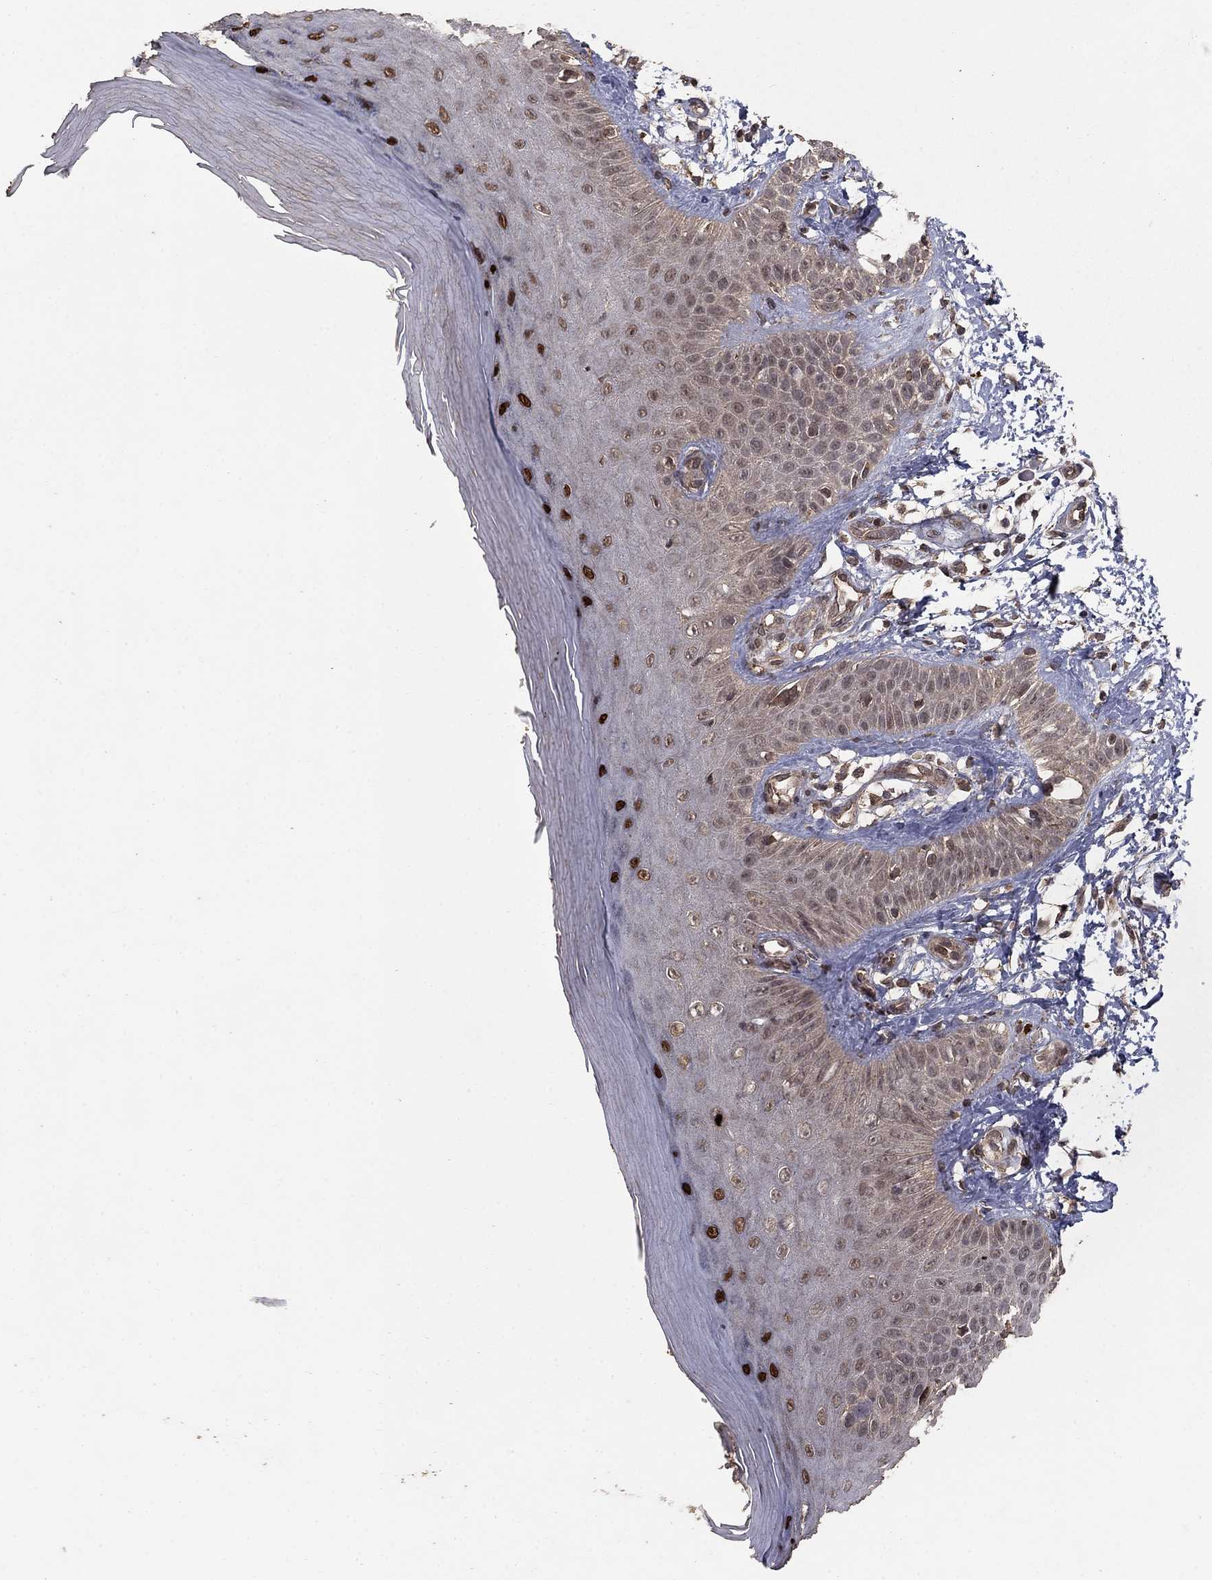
{"staining": {"intensity": "negative", "quantity": "none", "location": "none"}, "tissue": "skin", "cell_type": "Fibroblasts", "image_type": "normal", "snomed": [{"axis": "morphology", "description": "Normal tissue, NOS"}, {"axis": "morphology", "description": "Inflammation, NOS"}, {"axis": "morphology", "description": "Fibrosis, NOS"}, {"axis": "topography", "description": "Skin"}], "caption": "Immunohistochemistry image of benign skin stained for a protein (brown), which shows no expression in fibroblasts.", "gene": "PRDM1", "patient": {"sex": "male", "age": 71}}